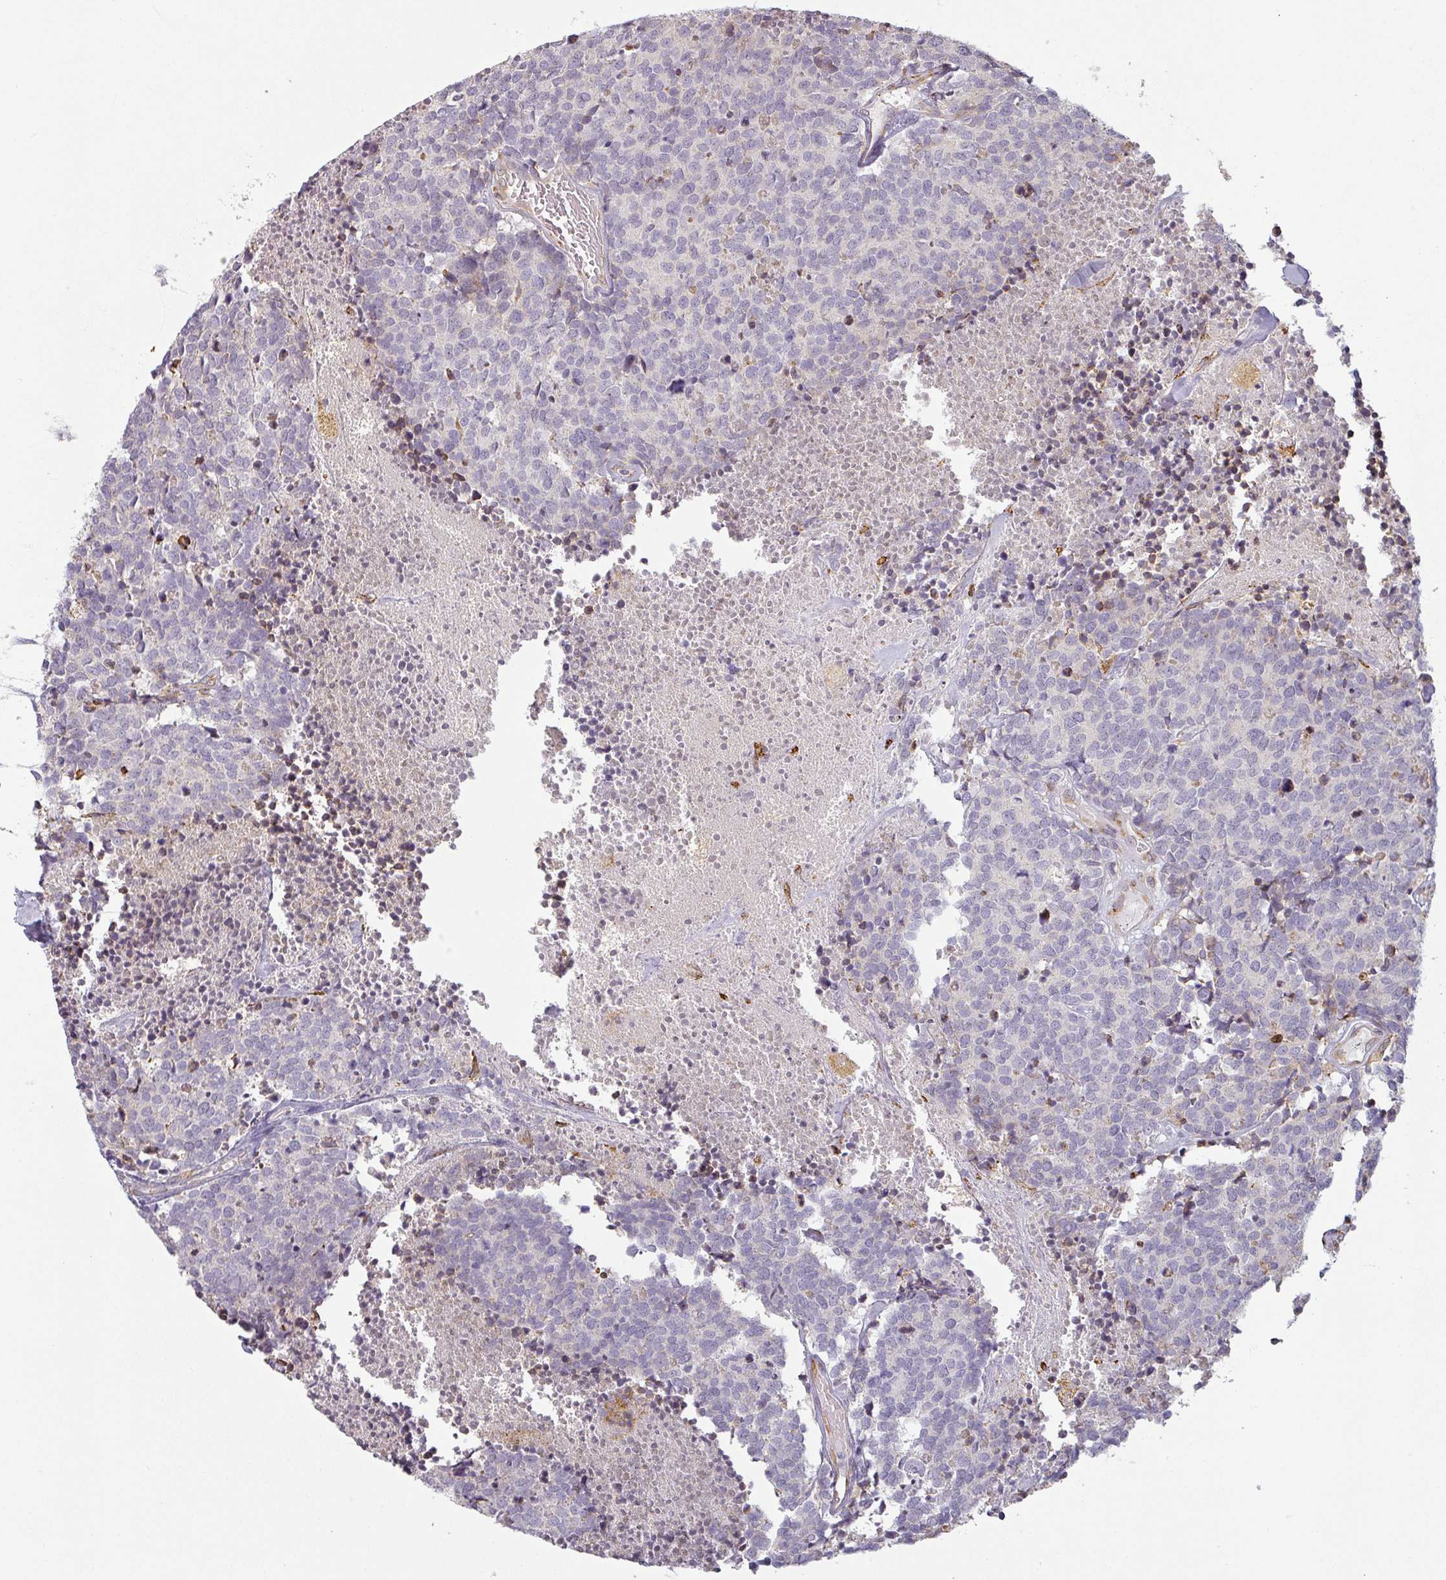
{"staining": {"intensity": "negative", "quantity": "none", "location": "none"}, "tissue": "carcinoid", "cell_type": "Tumor cells", "image_type": "cancer", "snomed": [{"axis": "morphology", "description": "Carcinoid, malignant, NOS"}, {"axis": "topography", "description": "Skin"}], "caption": "A photomicrograph of malignant carcinoid stained for a protein displays no brown staining in tumor cells.", "gene": "CCDC144A", "patient": {"sex": "female", "age": 79}}